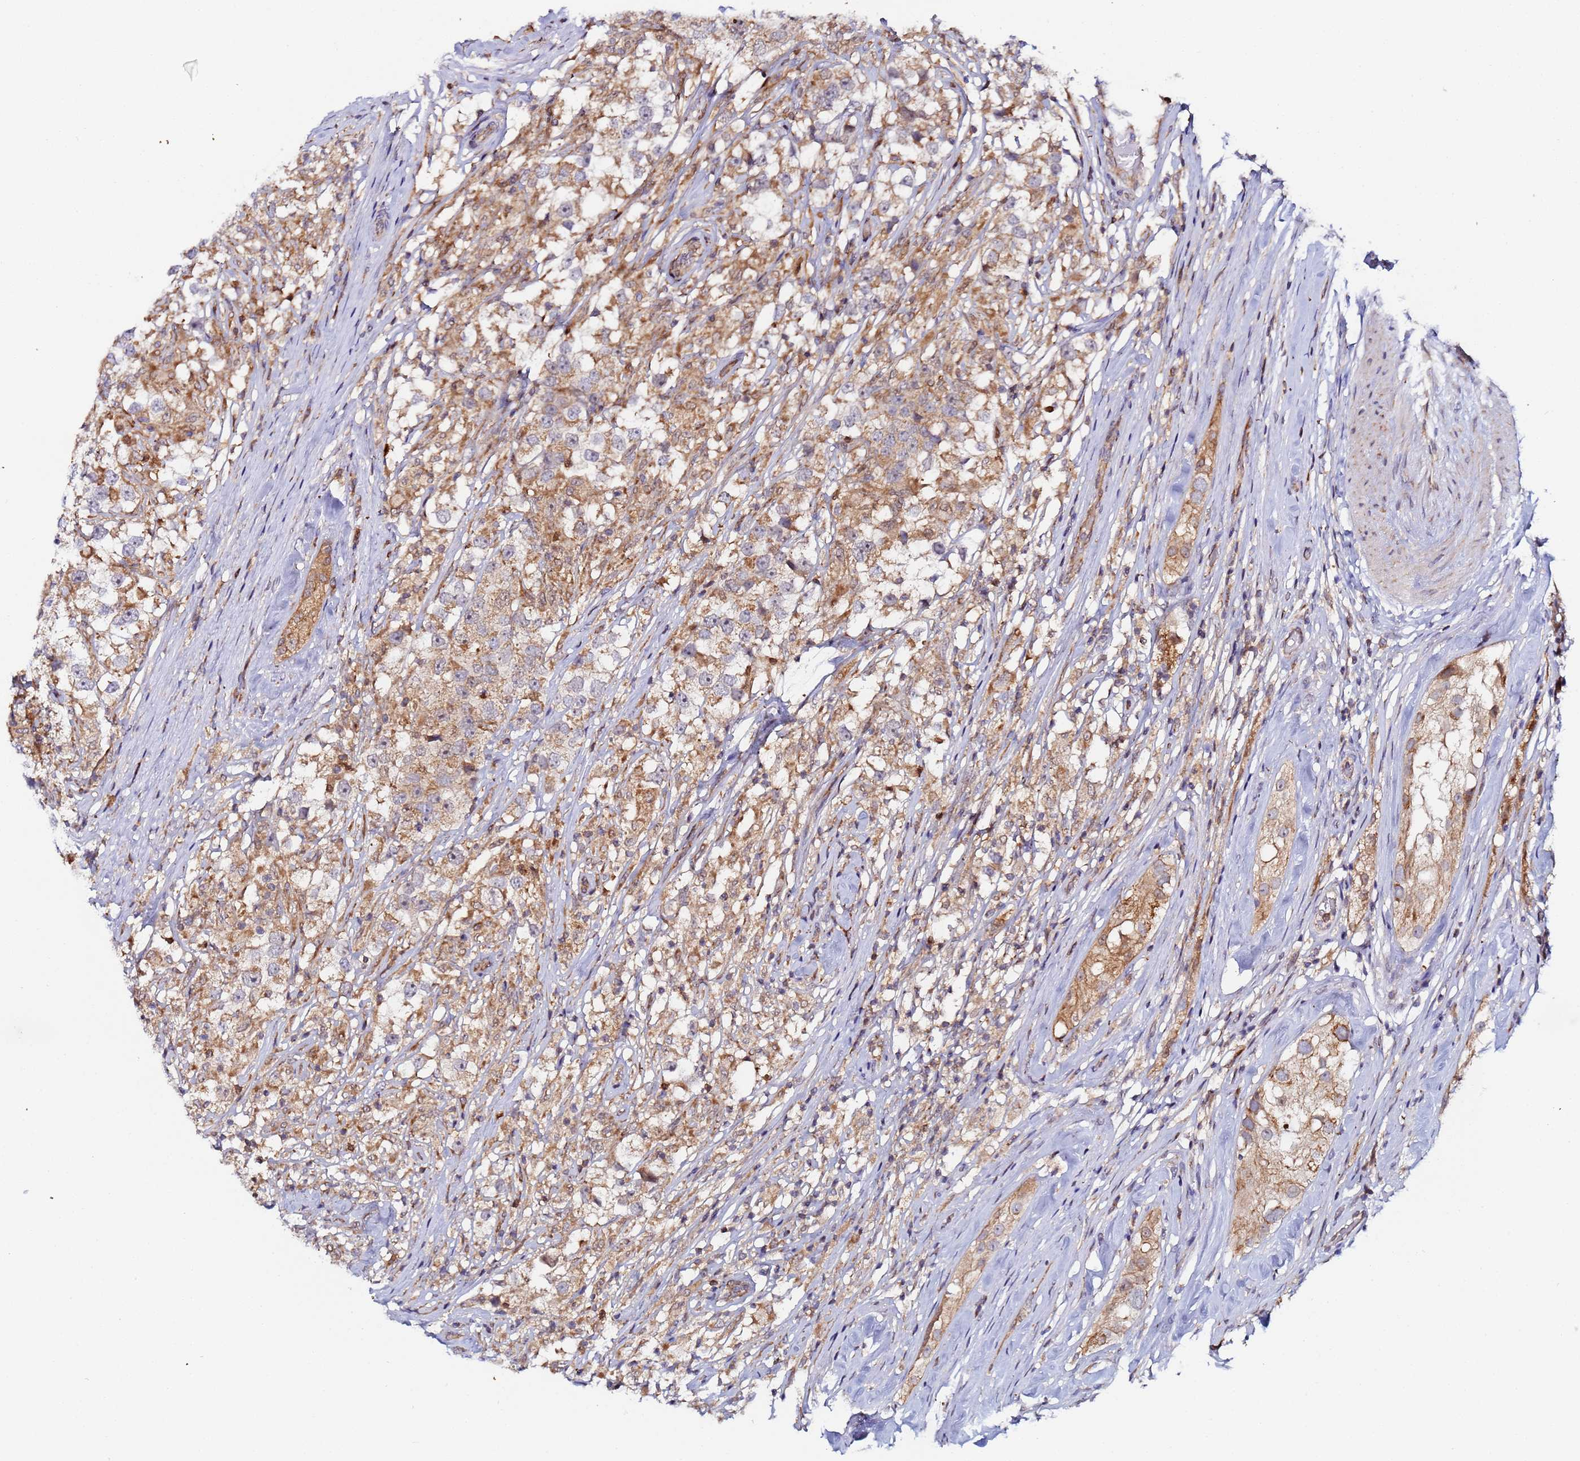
{"staining": {"intensity": "moderate", "quantity": ">75%", "location": "cytoplasmic/membranous"}, "tissue": "testis cancer", "cell_type": "Tumor cells", "image_type": "cancer", "snomed": [{"axis": "morphology", "description": "Seminoma, NOS"}, {"axis": "topography", "description": "Testis"}], "caption": "The histopathology image shows immunohistochemical staining of testis seminoma. There is moderate cytoplasmic/membranous positivity is present in about >75% of tumor cells.", "gene": "CCDC127", "patient": {"sex": "male", "age": 46}}